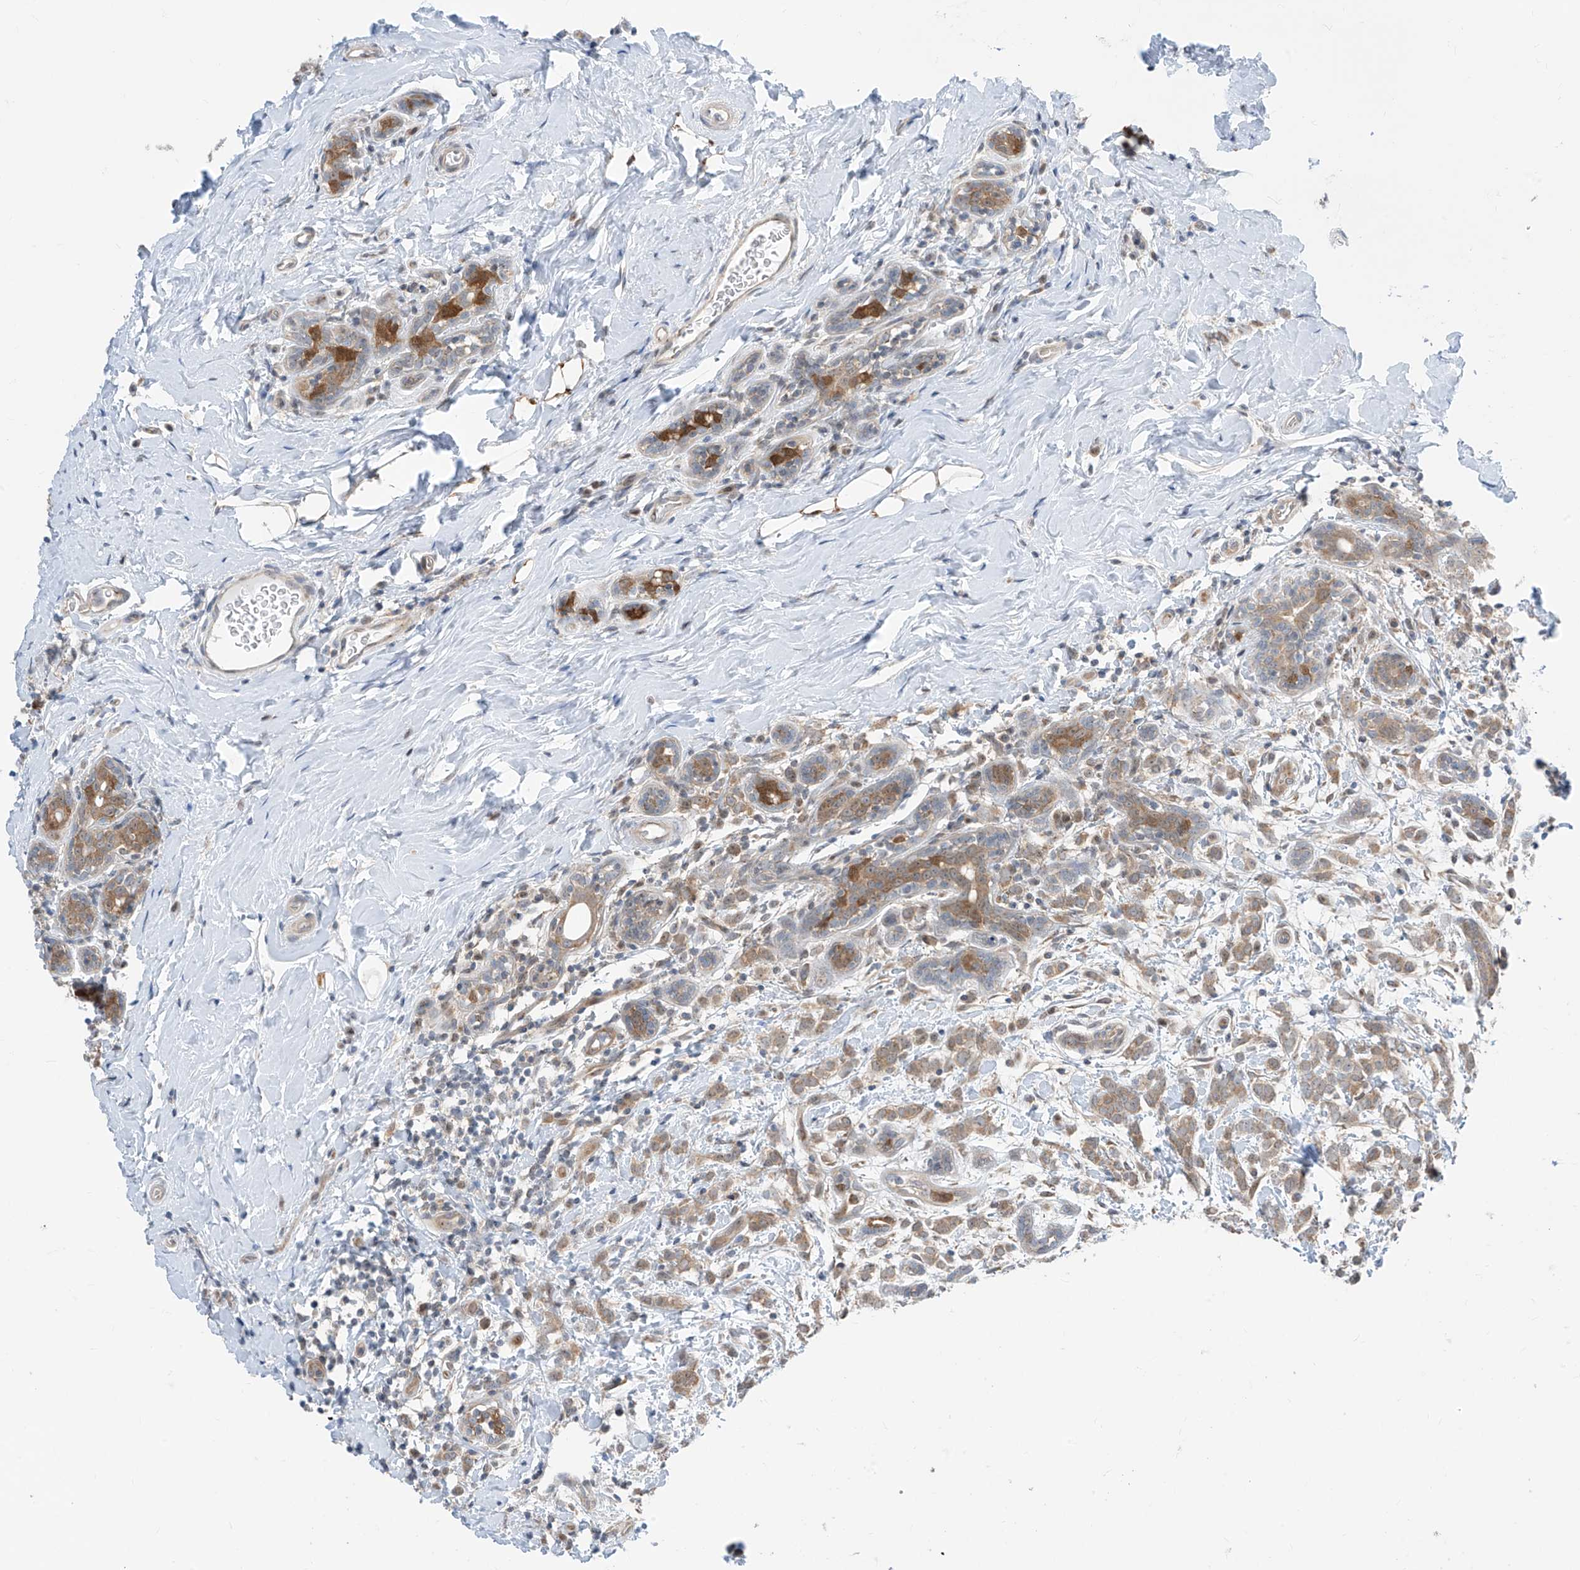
{"staining": {"intensity": "weak", "quantity": ">75%", "location": "cytoplasmic/membranous"}, "tissue": "breast cancer", "cell_type": "Tumor cells", "image_type": "cancer", "snomed": [{"axis": "morphology", "description": "Normal tissue, NOS"}, {"axis": "morphology", "description": "Lobular carcinoma"}, {"axis": "topography", "description": "Breast"}], "caption": "The image displays staining of breast cancer (lobular carcinoma), revealing weak cytoplasmic/membranous protein staining (brown color) within tumor cells.", "gene": "TTC38", "patient": {"sex": "female", "age": 47}}